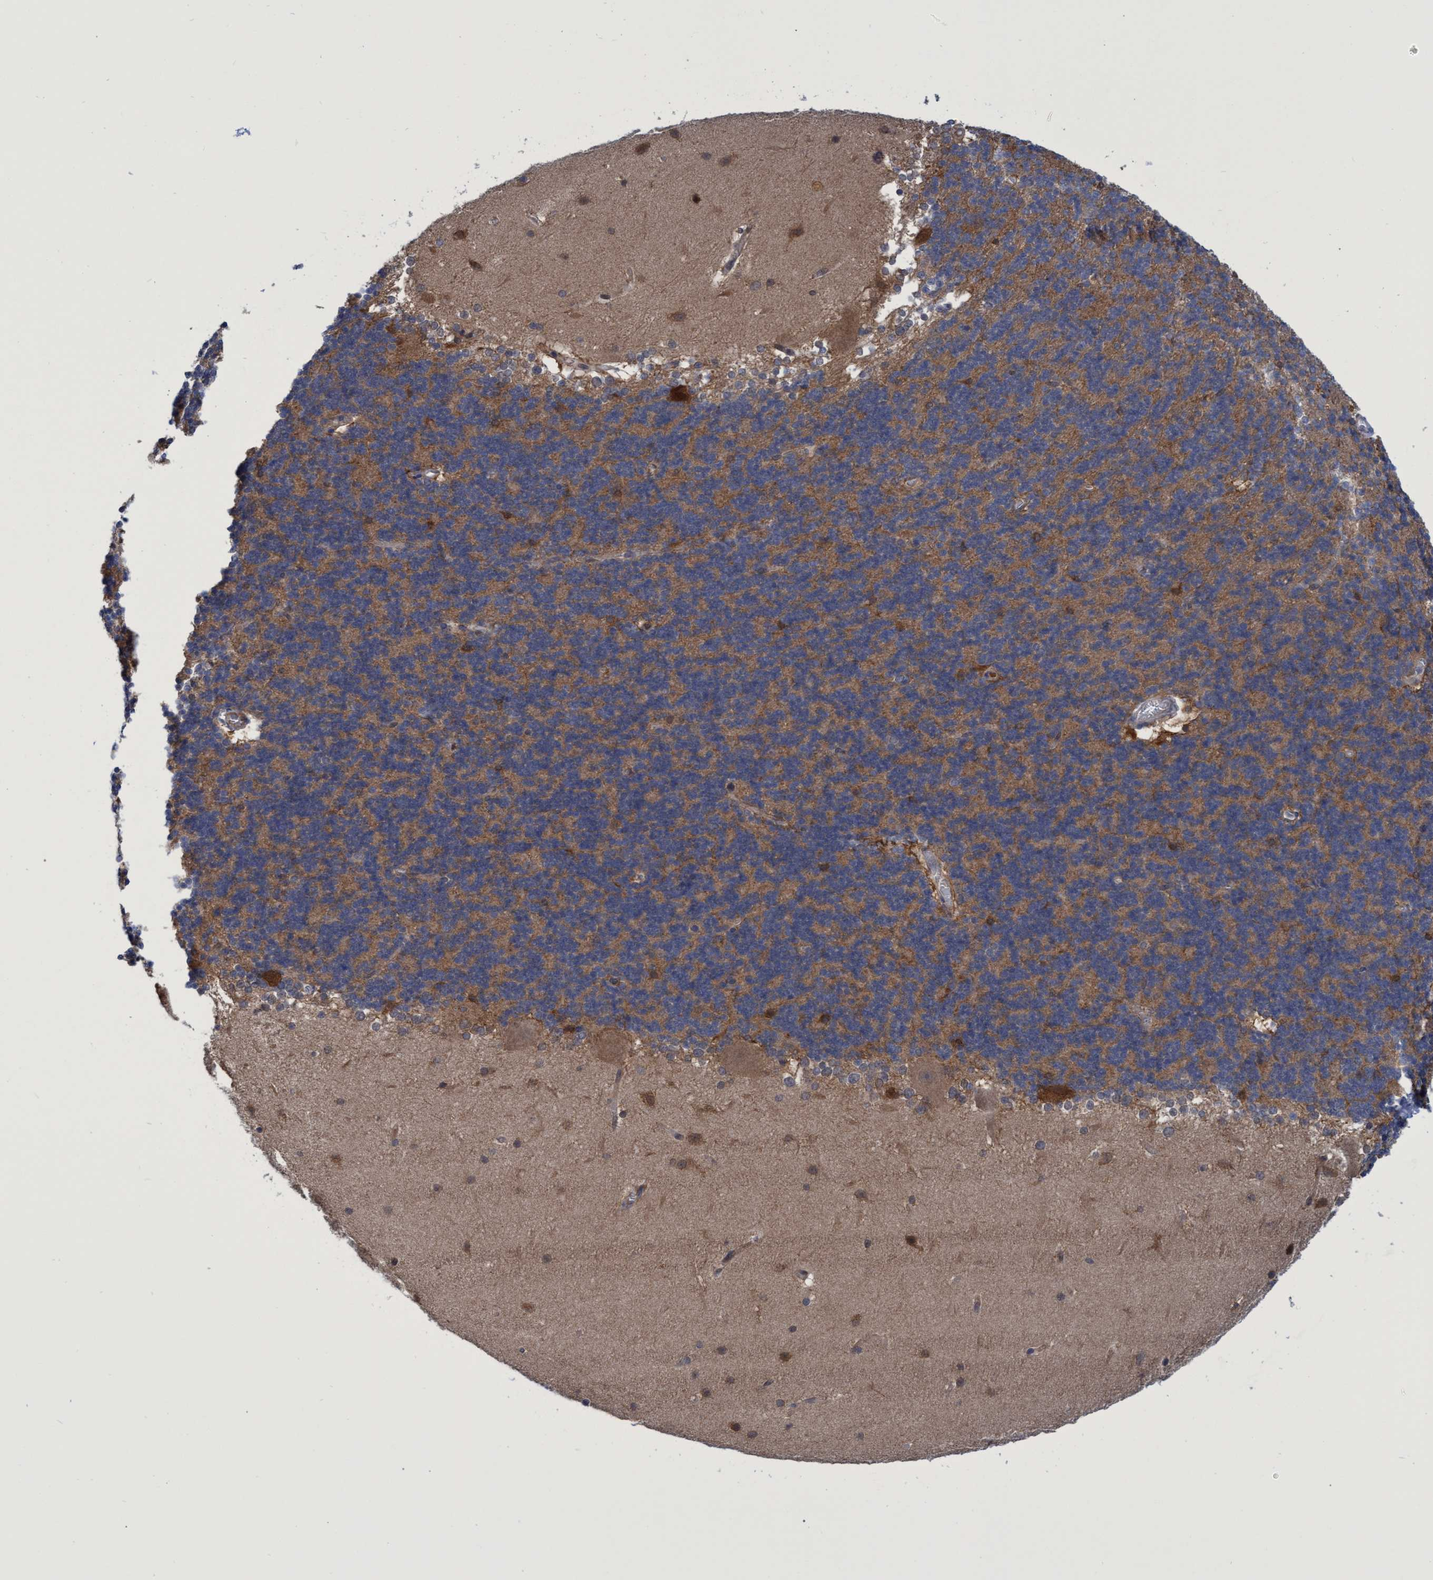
{"staining": {"intensity": "moderate", "quantity": "25%-75%", "location": "cytoplasmic/membranous"}, "tissue": "cerebellum", "cell_type": "Cells in granular layer", "image_type": "normal", "snomed": [{"axis": "morphology", "description": "Normal tissue, NOS"}, {"axis": "topography", "description": "Cerebellum"}], "caption": "An image of cerebellum stained for a protein demonstrates moderate cytoplasmic/membranous brown staining in cells in granular layer.", "gene": "PNPO", "patient": {"sex": "female", "age": 19}}